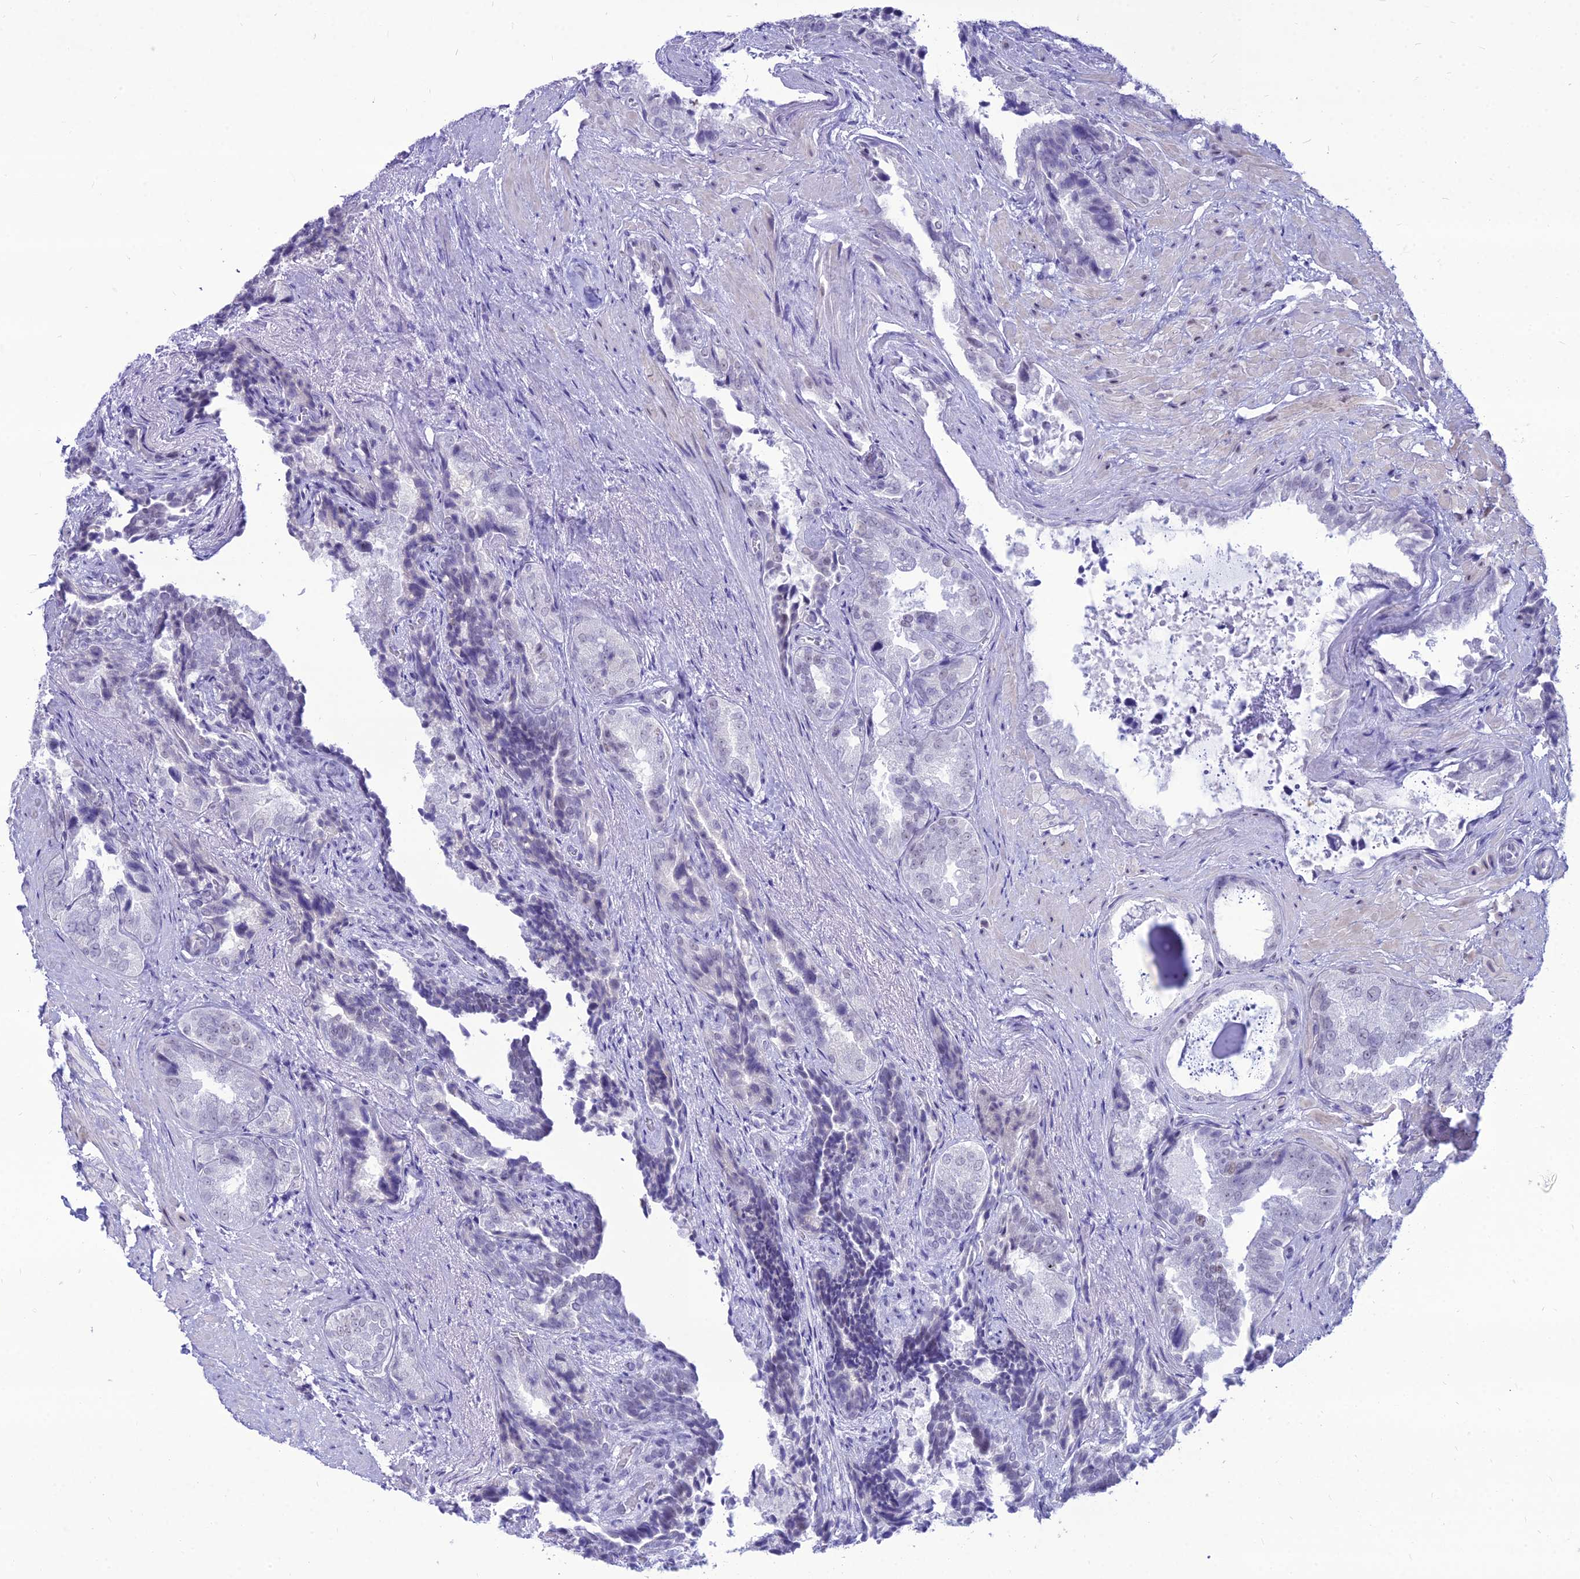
{"staining": {"intensity": "negative", "quantity": "none", "location": "none"}, "tissue": "seminal vesicle", "cell_type": "Glandular cells", "image_type": "normal", "snomed": [{"axis": "morphology", "description": "Normal tissue, NOS"}, {"axis": "topography", "description": "Seminal veicle"}, {"axis": "topography", "description": "Peripheral nerve tissue"}], "caption": "Immunohistochemistry of normal human seminal vesicle shows no staining in glandular cells. (Stains: DAB immunohistochemistry with hematoxylin counter stain, Microscopy: brightfield microscopy at high magnification).", "gene": "DHX40", "patient": {"sex": "male", "age": 63}}